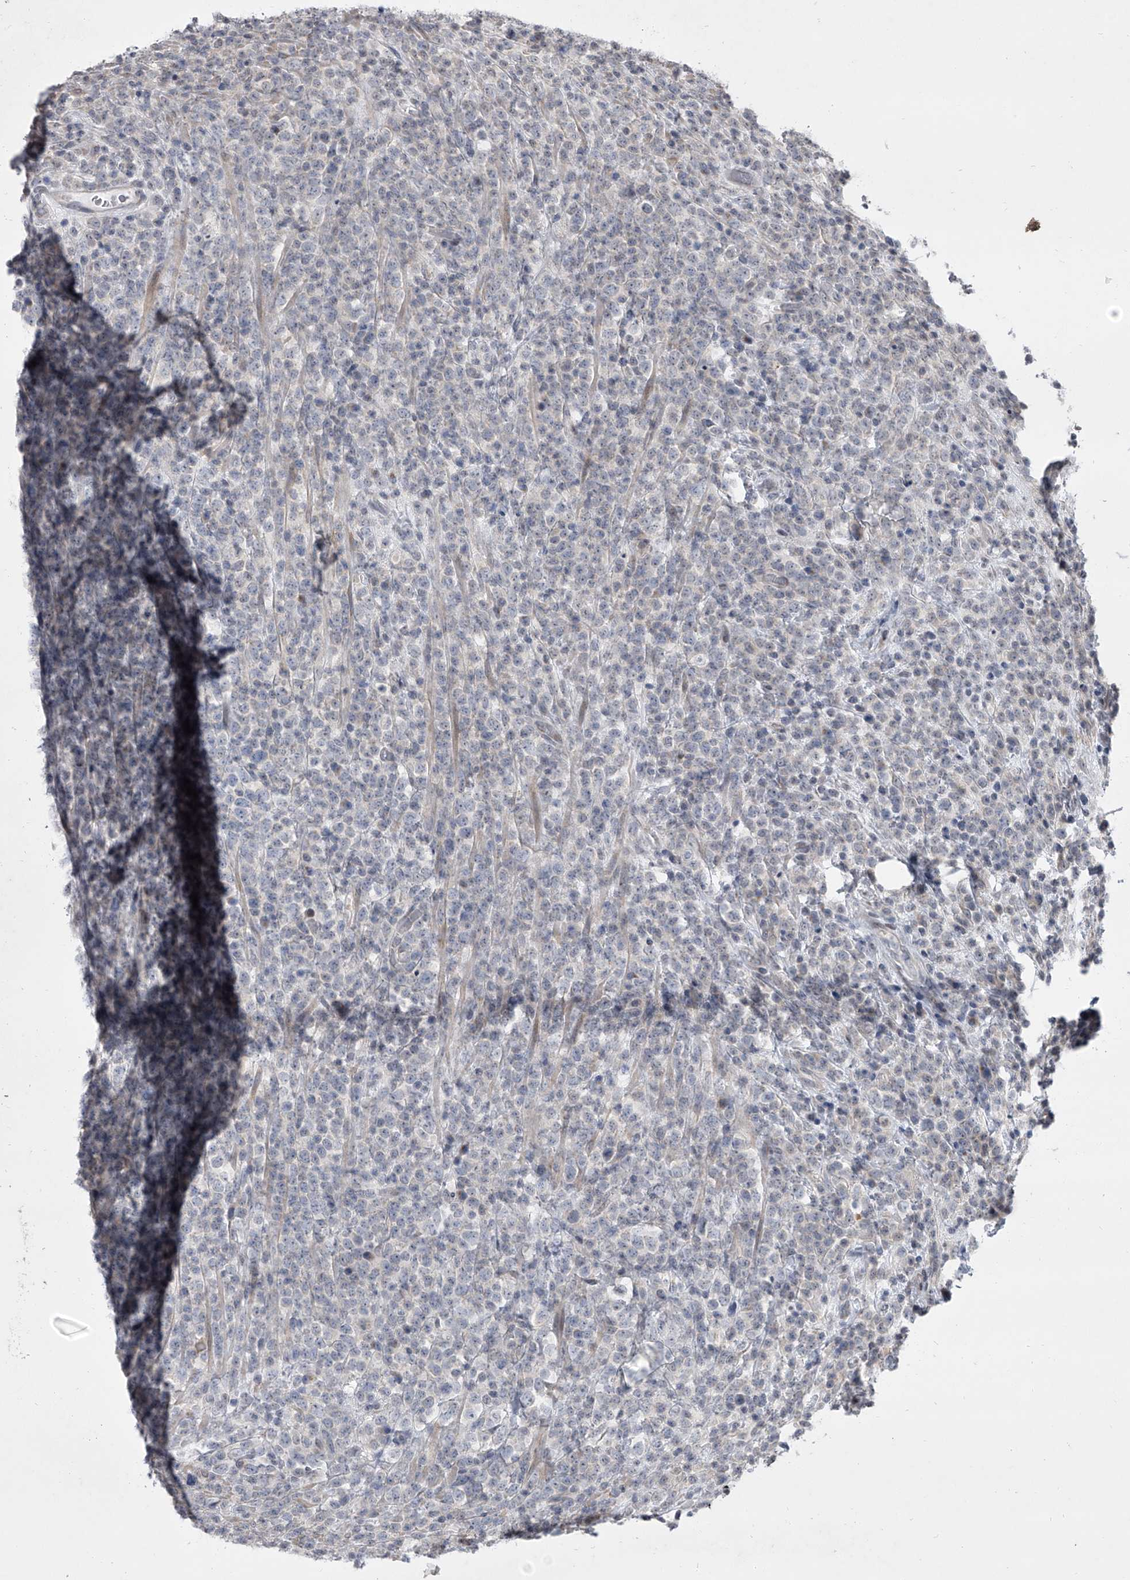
{"staining": {"intensity": "negative", "quantity": "none", "location": "none"}, "tissue": "lymphoma", "cell_type": "Tumor cells", "image_type": "cancer", "snomed": [{"axis": "morphology", "description": "Malignant lymphoma, non-Hodgkin's type, High grade"}, {"axis": "topography", "description": "Colon"}], "caption": "A histopathology image of malignant lymphoma, non-Hodgkin's type (high-grade) stained for a protein shows no brown staining in tumor cells. (DAB (3,3'-diaminobenzidine) immunohistochemistry (IHC) visualized using brightfield microscopy, high magnification).", "gene": "HEATR6", "patient": {"sex": "female", "age": 53}}